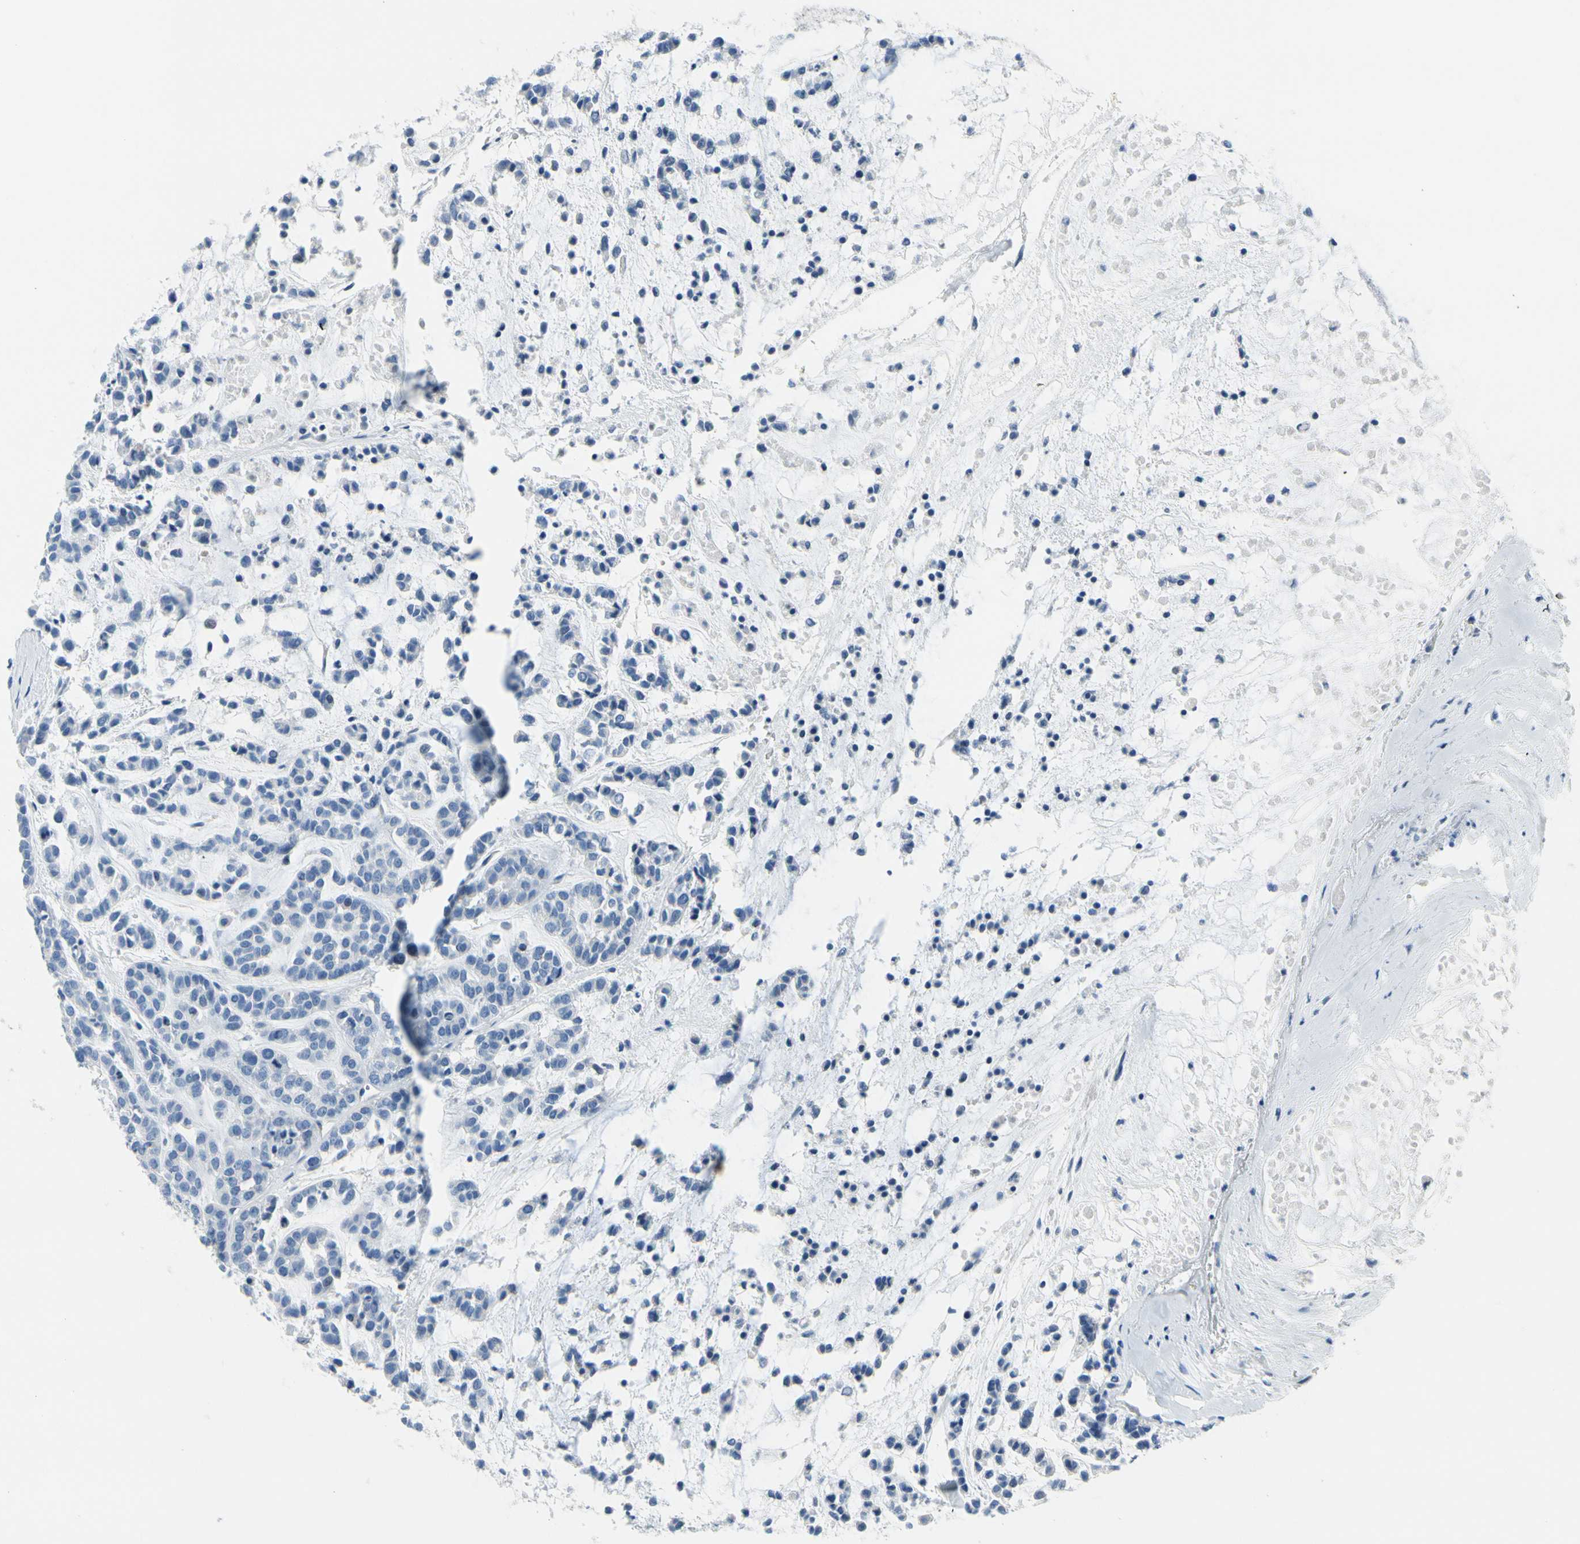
{"staining": {"intensity": "negative", "quantity": "none", "location": "none"}, "tissue": "head and neck cancer", "cell_type": "Tumor cells", "image_type": "cancer", "snomed": [{"axis": "morphology", "description": "Adenocarcinoma, NOS"}, {"axis": "morphology", "description": "Adenoma, NOS"}, {"axis": "topography", "description": "Head-Neck"}], "caption": "Tumor cells are negative for protein expression in human head and neck cancer. (DAB (3,3'-diaminobenzidine) immunohistochemistry visualized using brightfield microscopy, high magnification).", "gene": "MUC5B", "patient": {"sex": "female", "age": 55}}